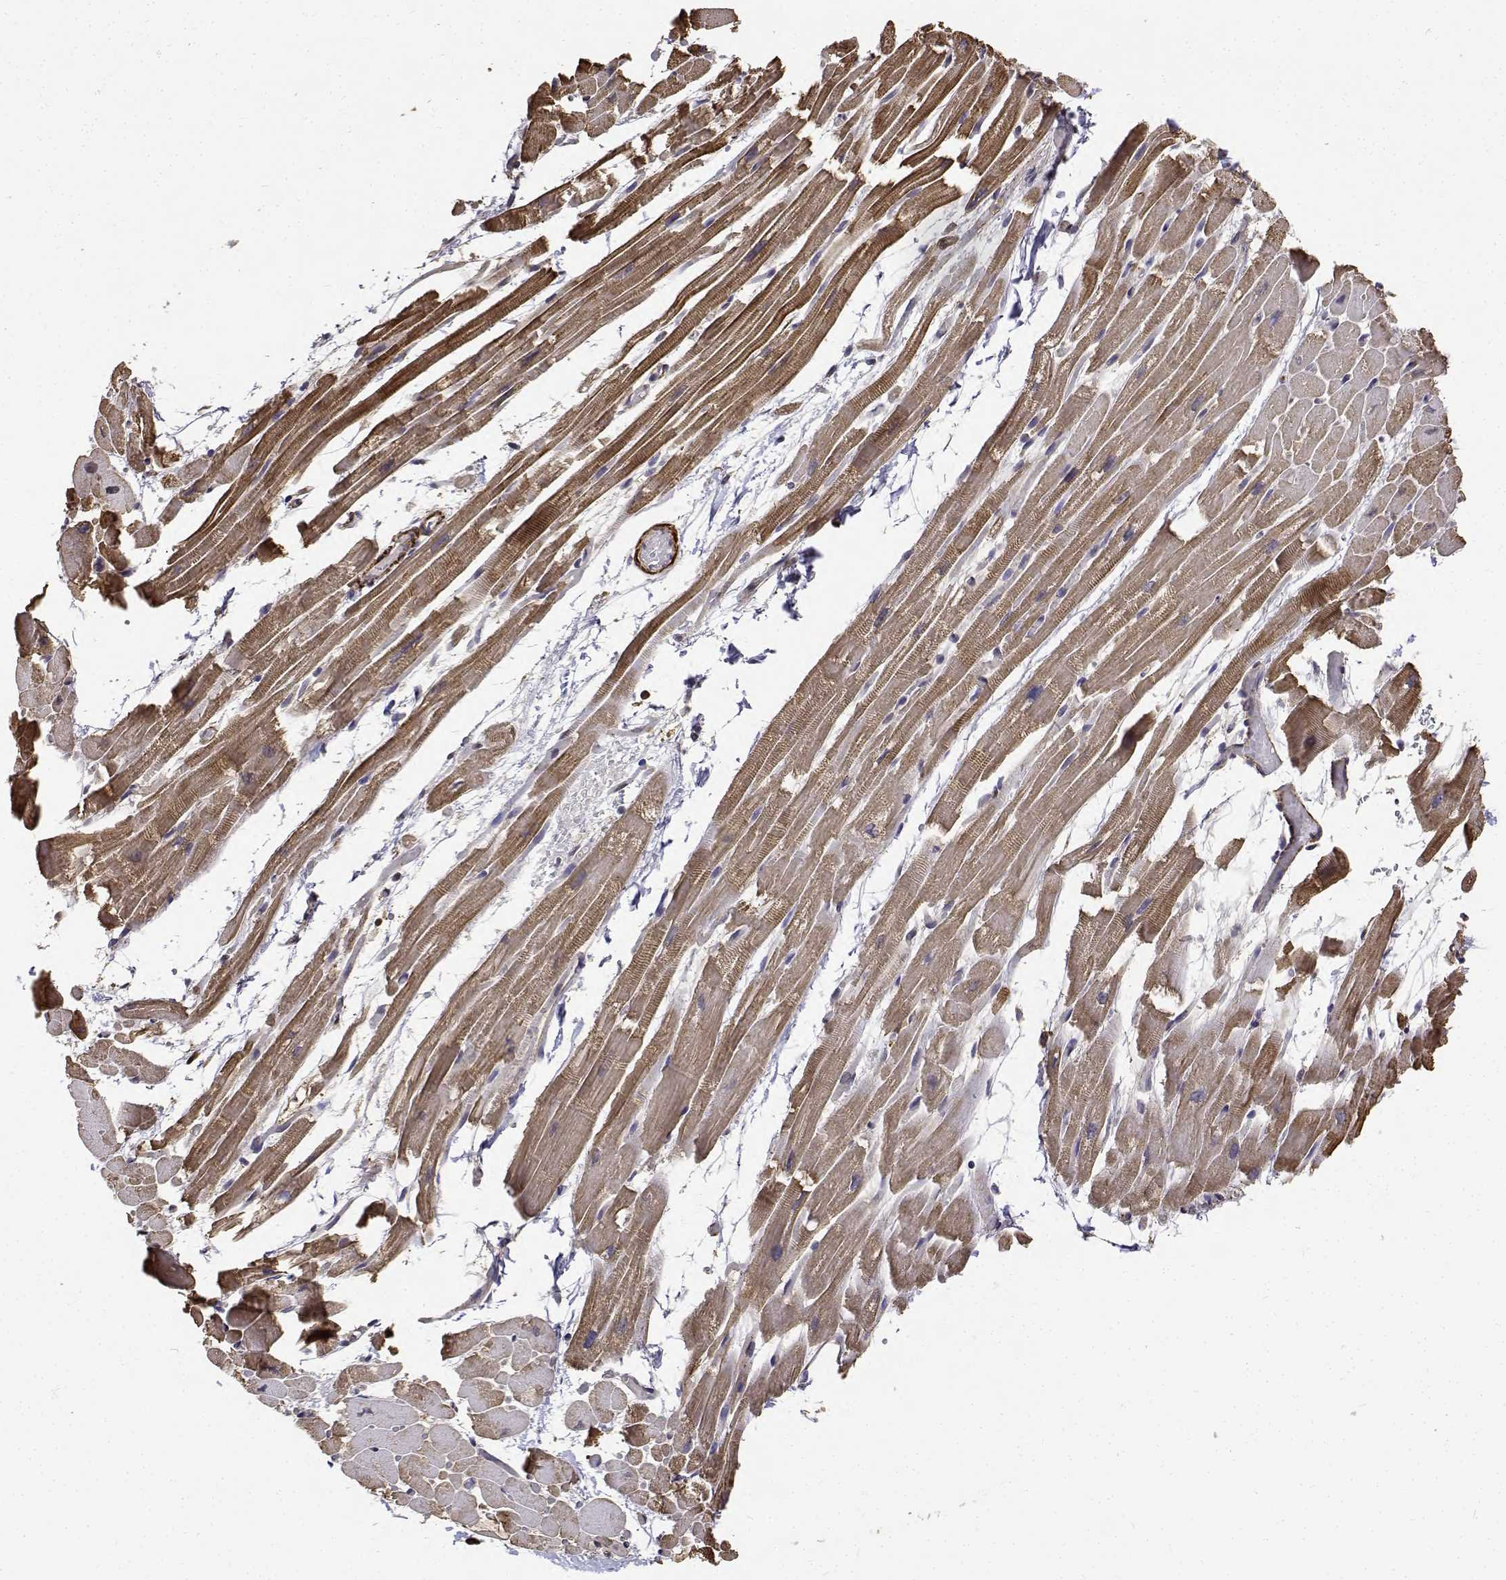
{"staining": {"intensity": "moderate", "quantity": ">75%", "location": "cytoplasmic/membranous"}, "tissue": "heart muscle", "cell_type": "Cardiomyocytes", "image_type": "normal", "snomed": [{"axis": "morphology", "description": "Normal tissue, NOS"}, {"axis": "topography", "description": "Heart"}], "caption": "The micrograph exhibits staining of normal heart muscle, revealing moderate cytoplasmic/membranous protein positivity (brown color) within cardiomyocytes.", "gene": "PCID2", "patient": {"sex": "male", "age": 37}}